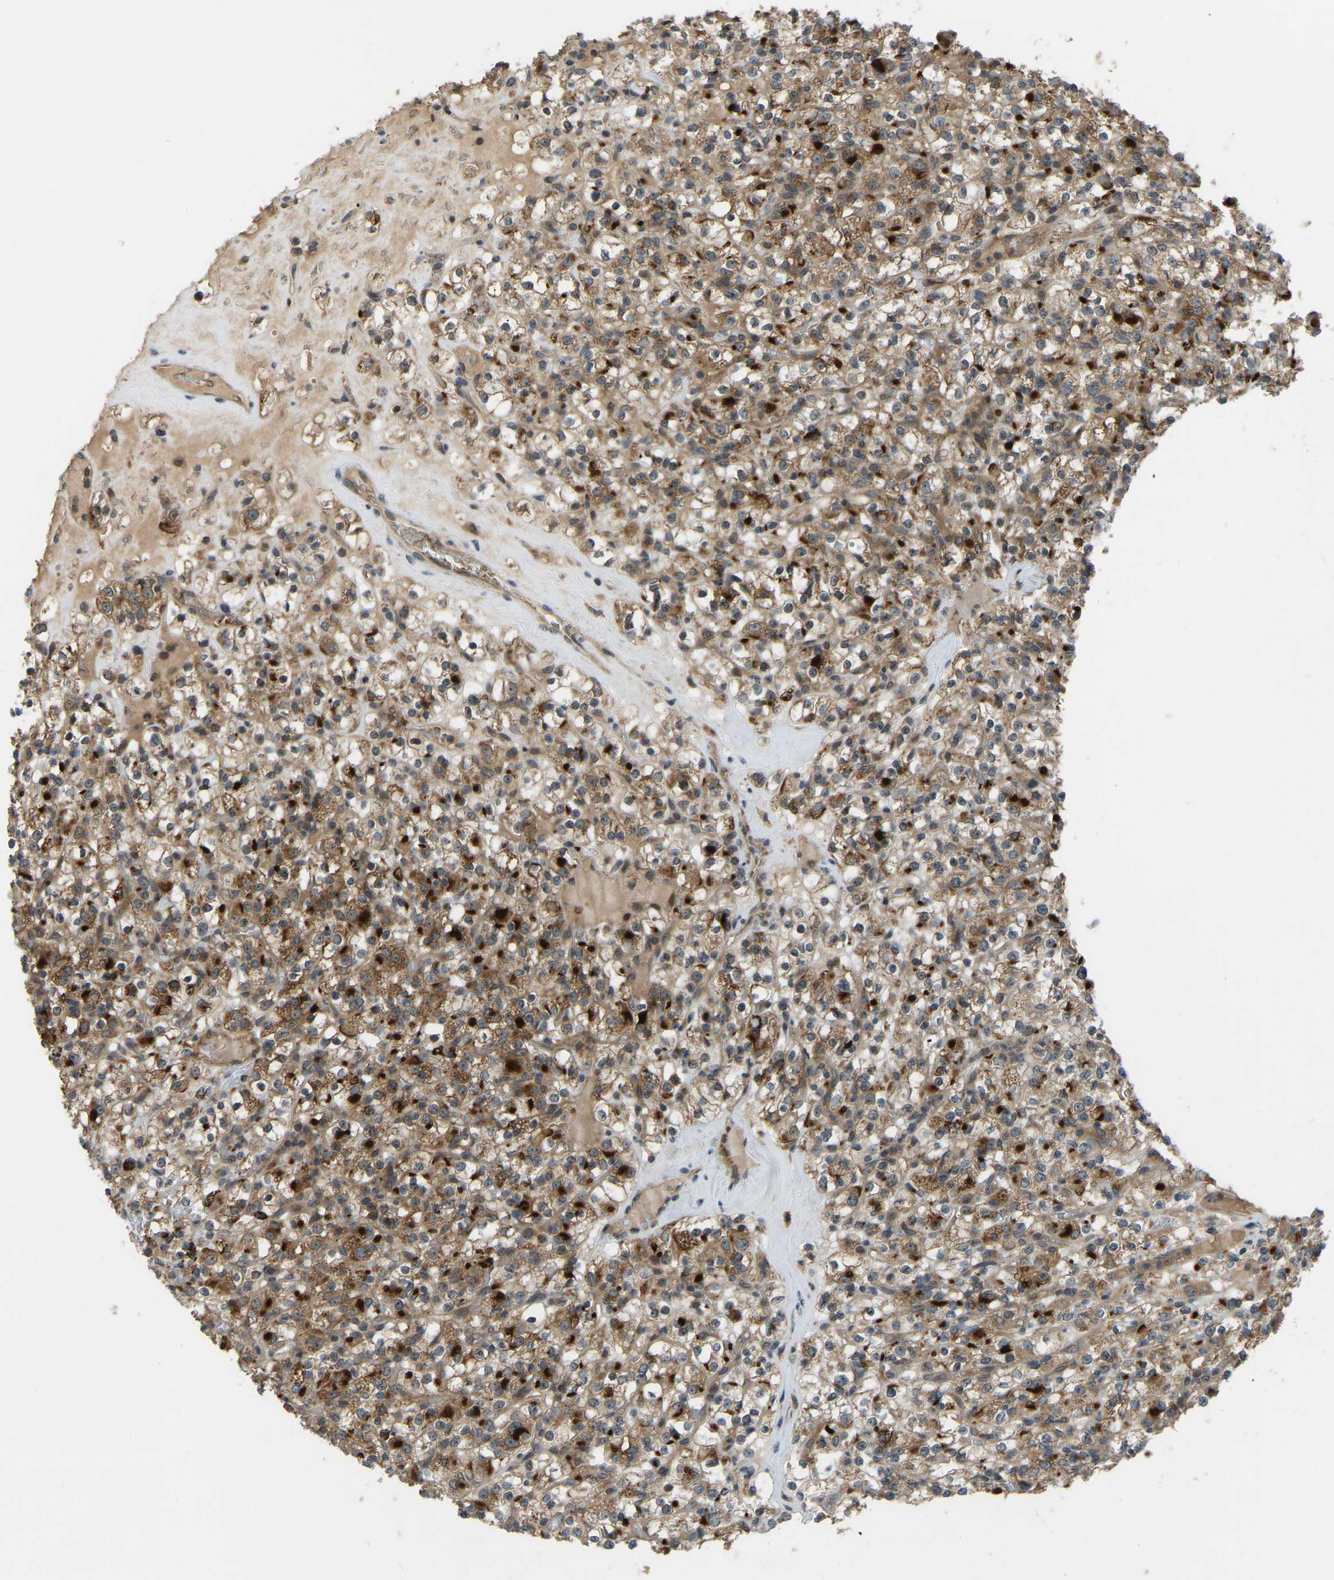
{"staining": {"intensity": "moderate", "quantity": ">75%", "location": "cytoplasmic/membranous"}, "tissue": "renal cancer", "cell_type": "Tumor cells", "image_type": "cancer", "snomed": [{"axis": "morphology", "description": "Normal tissue, NOS"}, {"axis": "morphology", "description": "Adenocarcinoma, NOS"}, {"axis": "topography", "description": "Kidney"}], "caption": "A brown stain shows moderate cytoplasmic/membranous positivity of a protein in human renal cancer (adenocarcinoma) tumor cells. (DAB (3,3'-diaminobenzidine) = brown stain, brightfield microscopy at high magnification).", "gene": "ZNF71", "patient": {"sex": "female", "age": 72}}